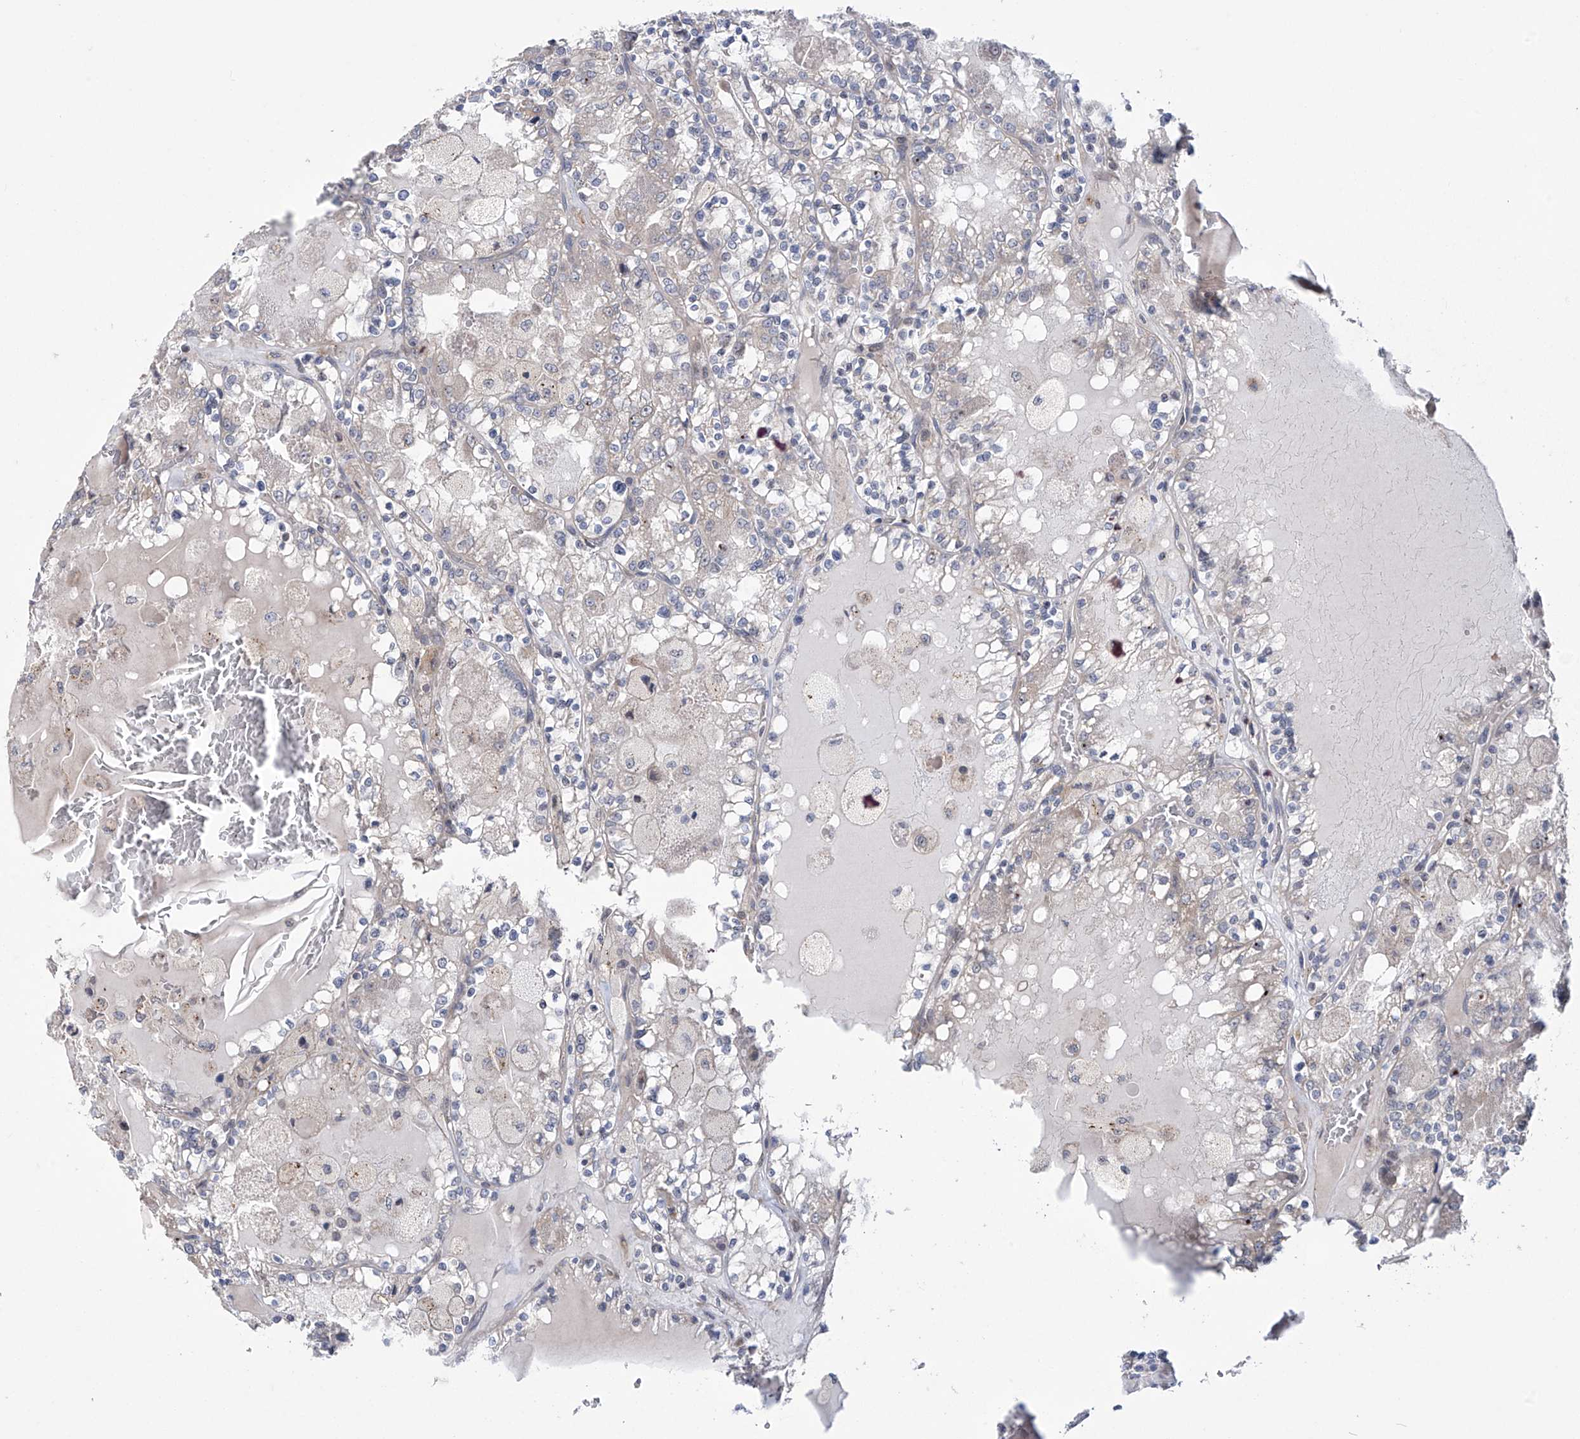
{"staining": {"intensity": "negative", "quantity": "none", "location": "none"}, "tissue": "renal cancer", "cell_type": "Tumor cells", "image_type": "cancer", "snomed": [{"axis": "morphology", "description": "Adenocarcinoma, NOS"}, {"axis": "topography", "description": "Kidney"}], "caption": "Tumor cells show no significant expression in renal adenocarcinoma.", "gene": "TRIM60", "patient": {"sex": "female", "age": 56}}